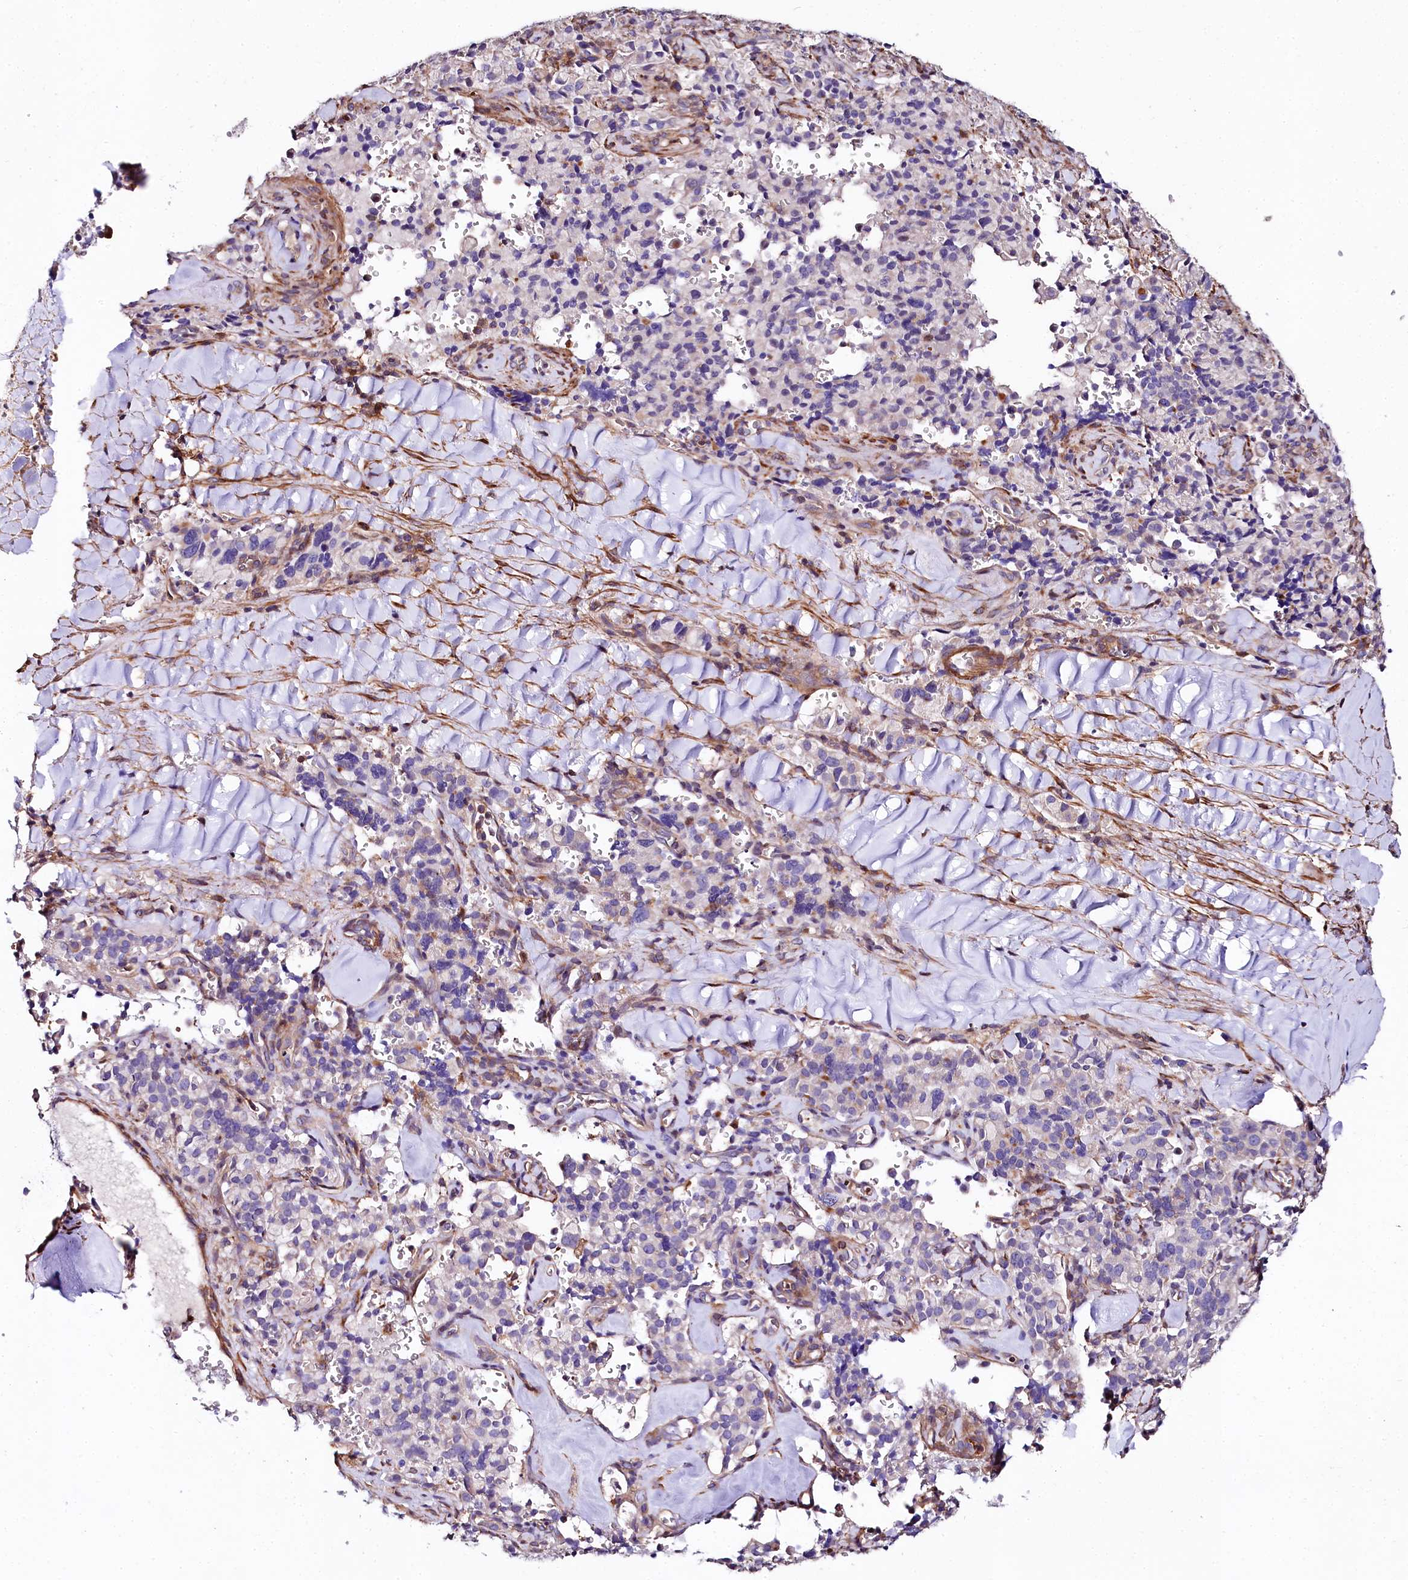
{"staining": {"intensity": "negative", "quantity": "none", "location": "none"}, "tissue": "pancreatic cancer", "cell_type": "Tumor cells", "image_type": "cancer", "snomed": [{"axis": "morphology", "description": "Adenocarcinoma, NOS"}, {"axis": "topography", "description": "Pancreas"}], "caption": "Image shows no significant protein expression in tumor cells of pancreatic cancer.", "gene": "FCHSD2", "patient": {"sex": "male", "age": 65}}